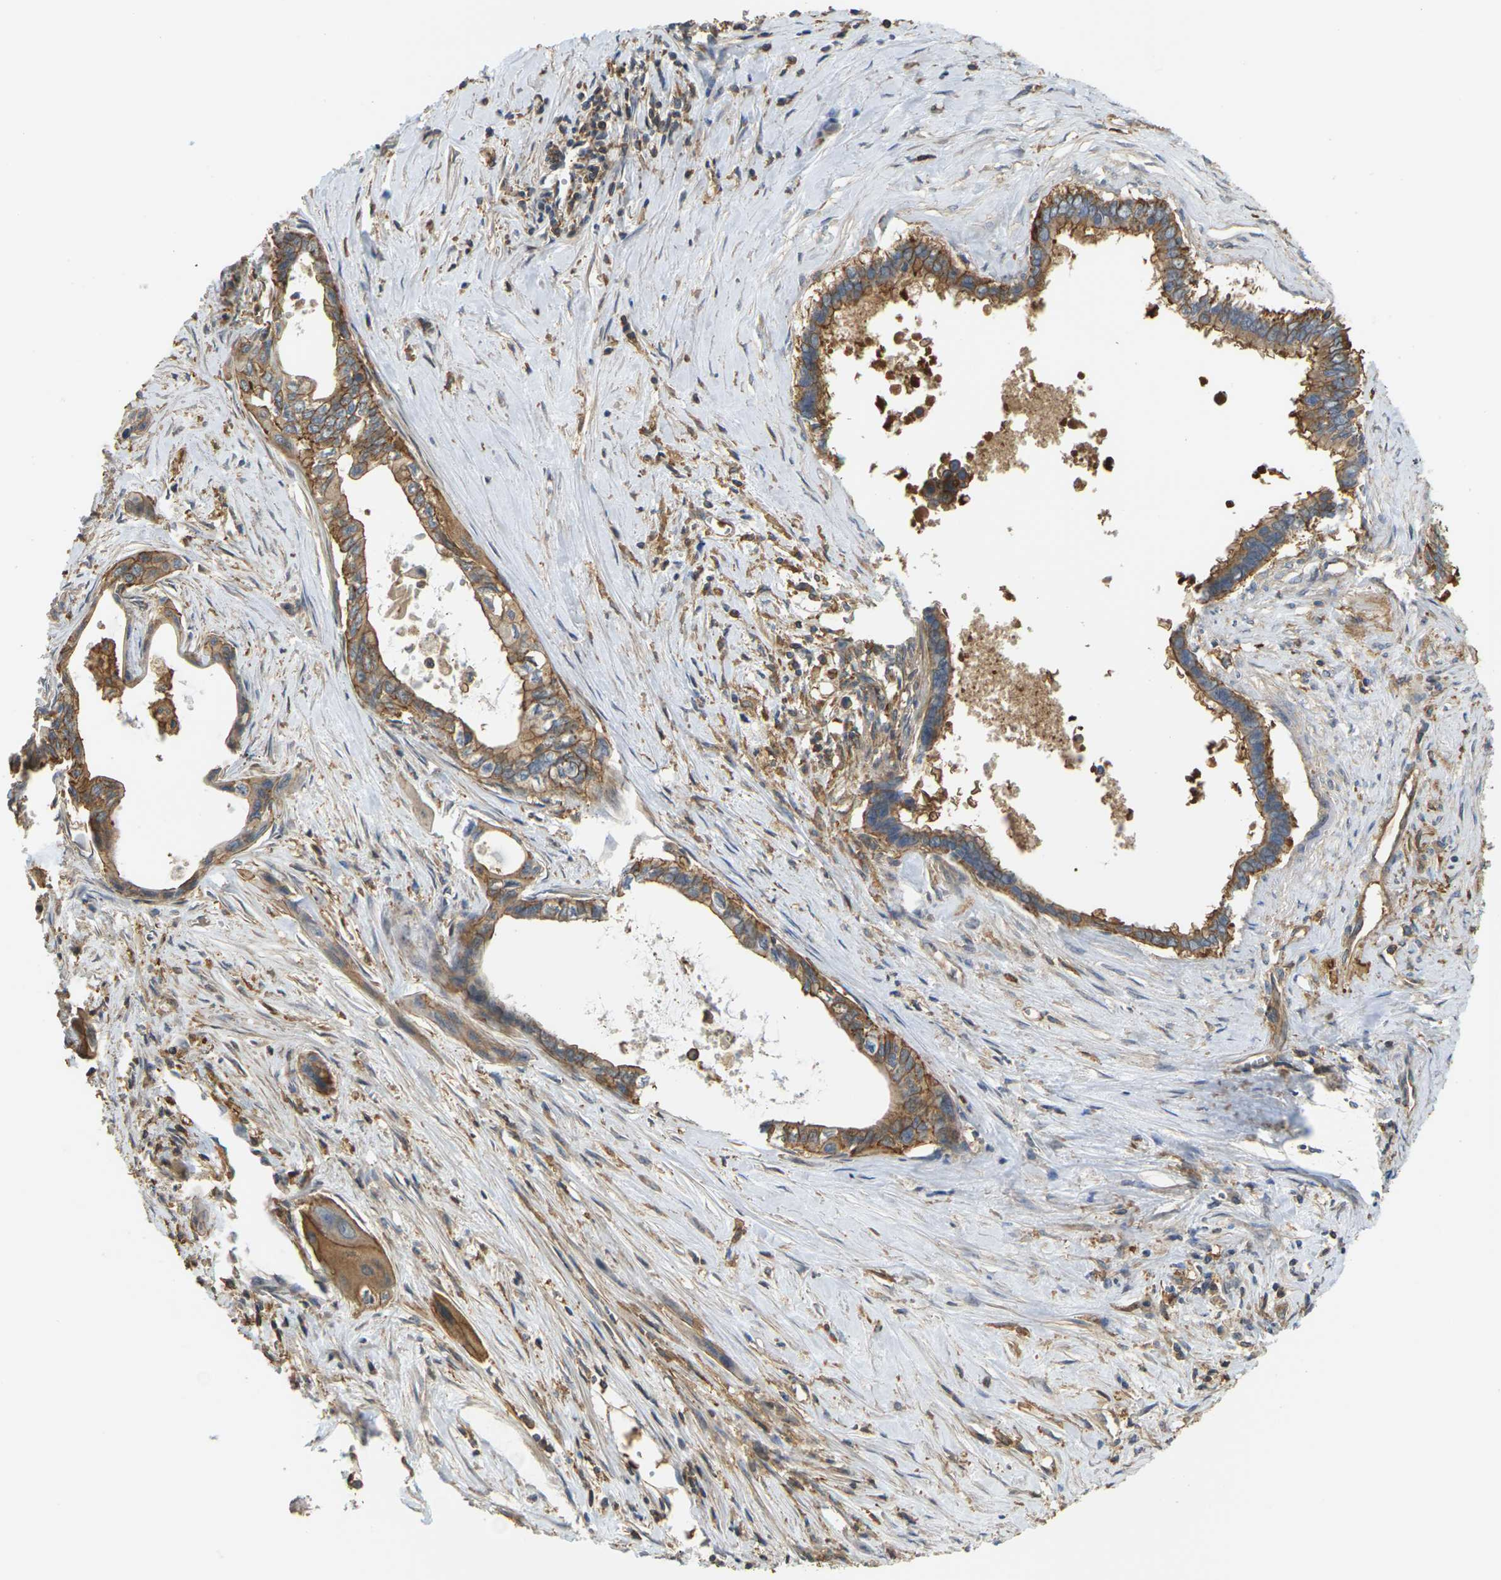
{"staining": {"intensity": "moderate", "quantity": ">75%", "location": "cytoplasmic/membranous"}, "tissue": "pancreatic cancer", "cell_type": "Tumor cells", "image_type": "cancer", "snomed": [{"axis": "morphology", "description": "Adenocarcinoma, NOS"}, {"axis": "topography", "description": "Pancreas"}], "caption": "Immunohistochemistry staining of adenocarcinoma (pancreatic), which shows medium levels of moderate cytoplasmic/membranous expression in about >75% of tumor cells indicating moderate cytoplasmic/membranous protein staining. The staining was performed using DAB (3,3'-diaminobenzidine) (brown) for protein detection and nuclei were counterstained in hematoxylin (blue).", "gene": "IQGAP1", "patient": {"sex": "male", "age": 73}}